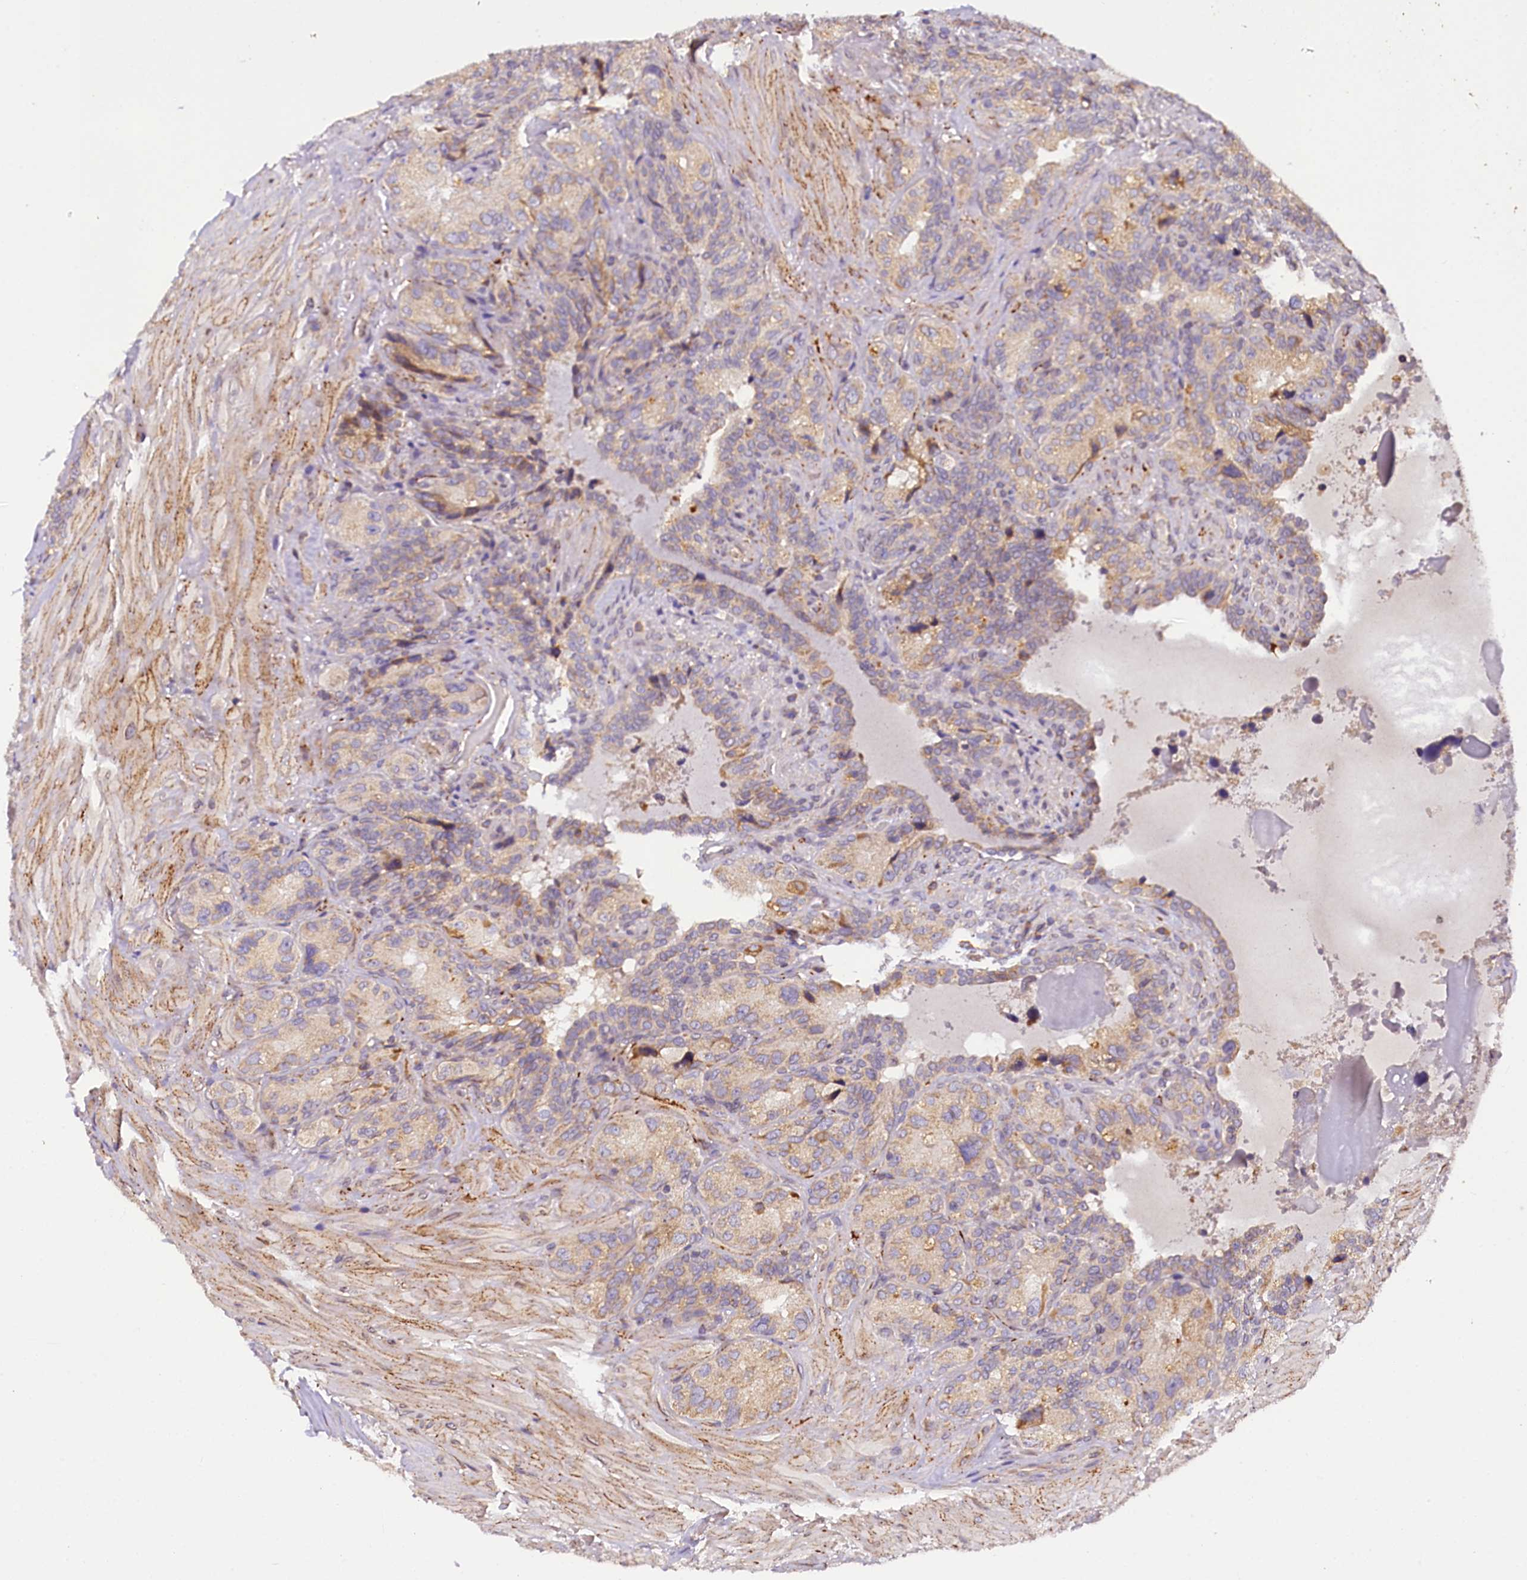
{"staining": {"intensity": "moderate", "quantity": "<25%", "location": "cytoplasmic/membranous"}, "tissue": "seminal vesicle", "cell_type": "Glandular cells", "image_type": "normal", "snomed": [{"axis": "morphology", "description": "Normal tissue, NOS"}, {"axis": "topography", "description": "Seminal veicle"}, {"axis": "topography", "description": "Peripheral nerve tissue"}], "caption": "Immunohistochemical staining of benign seminal vesicle exhibits moderate cytoplasmic/membranous protein staining in approximately <25% of glandular cells.", "gene": "SUPV3L1", "patient": {"sex": "male", "age": 67}}